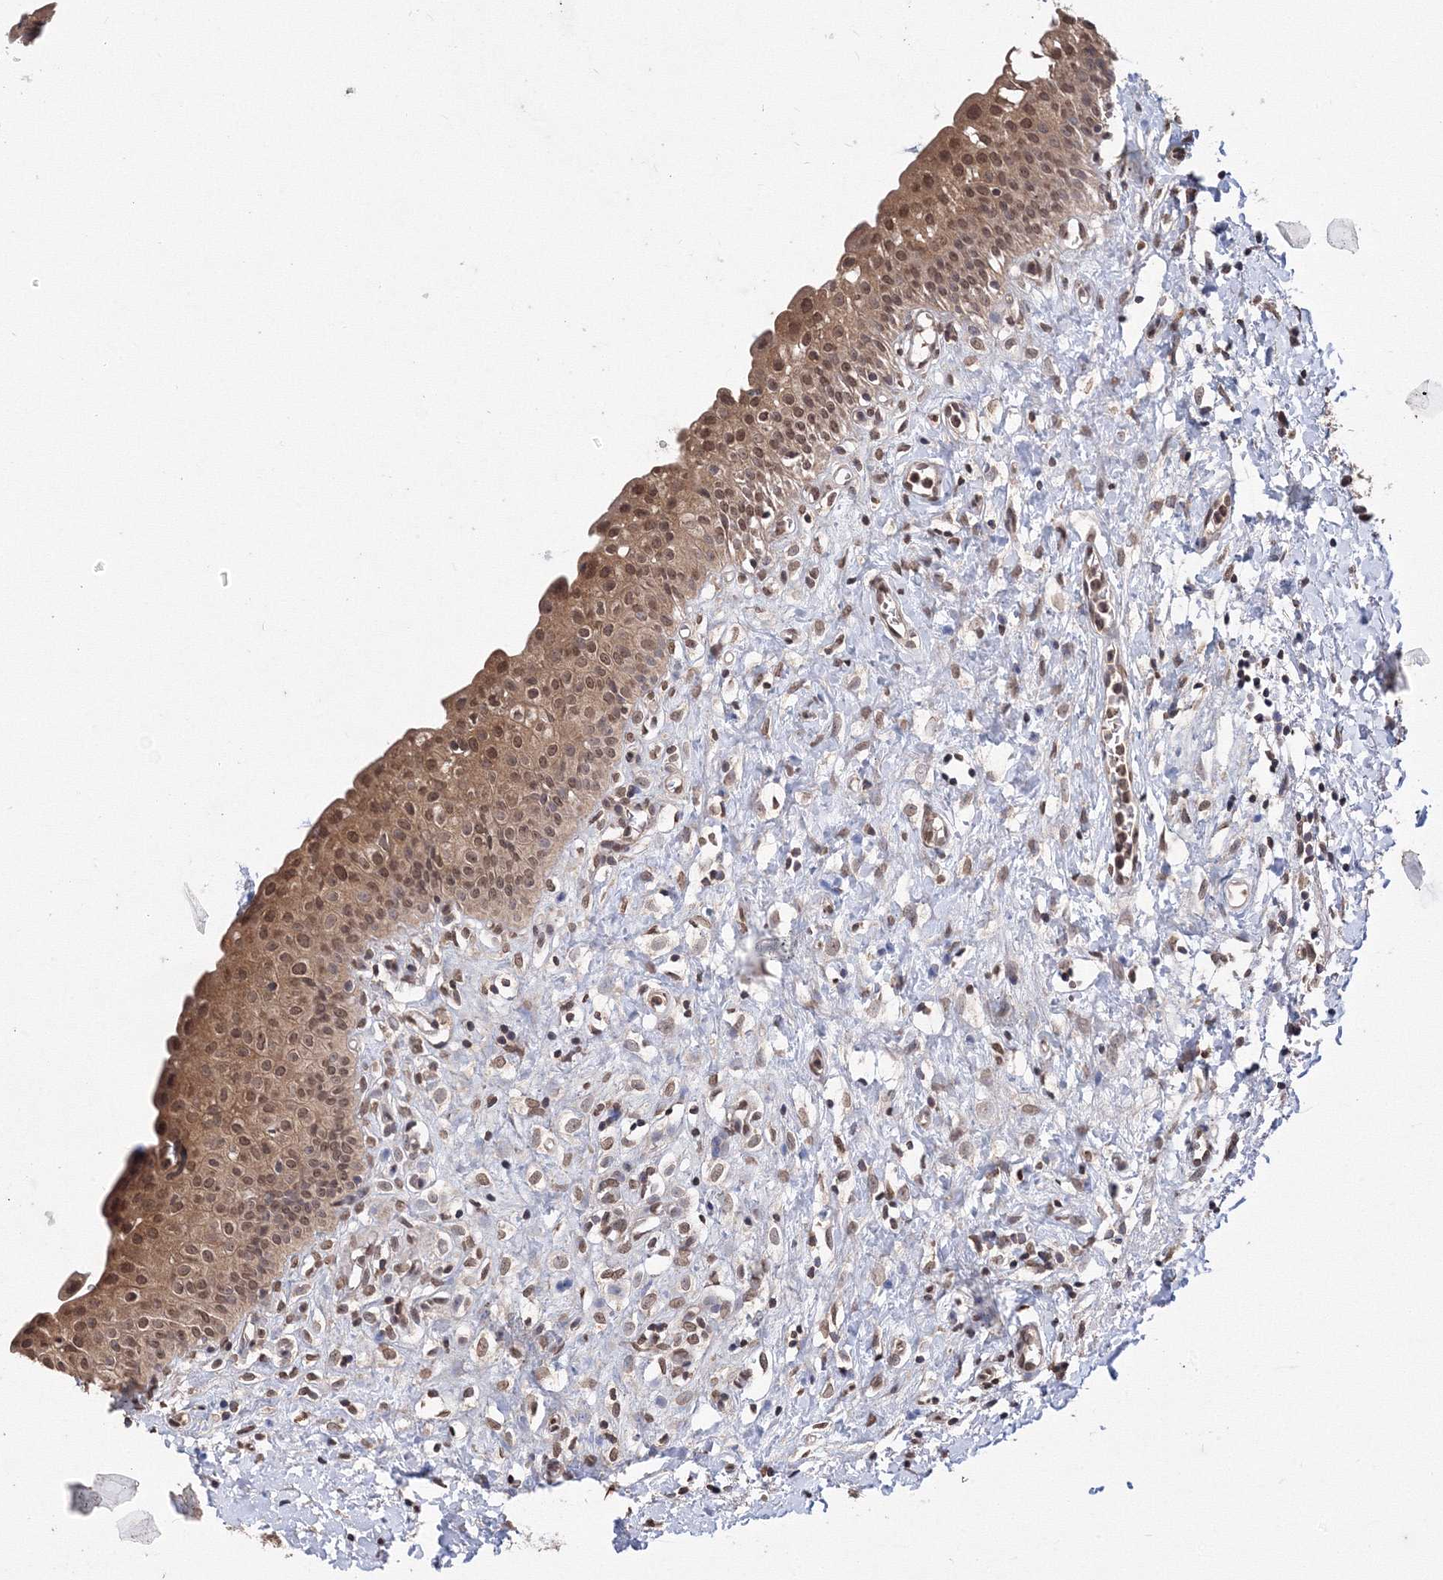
{"staining": {"intensity": "moderate", "quantity": ">75%", "location": "cytoplasmic/membranous,nuclear"}, "tissue": "urinary bladder", "cell_type": "Urothelial cells", "image_type": "normal", "snomed": [{"axis": "morphology", "description": "Normal tissue, NOS"}, {"axis": "topography", "description": "Urinary bladder"}], "caption": "This histopathology image demonstrates IHC staining of benign human urinary bladder, with medium moderate cytoplasmic/membranous,nuclear staining in approximately >75% of urothelial cells.", "gene": "GPN1", "patient": {"sex": "male", "age": 51}}